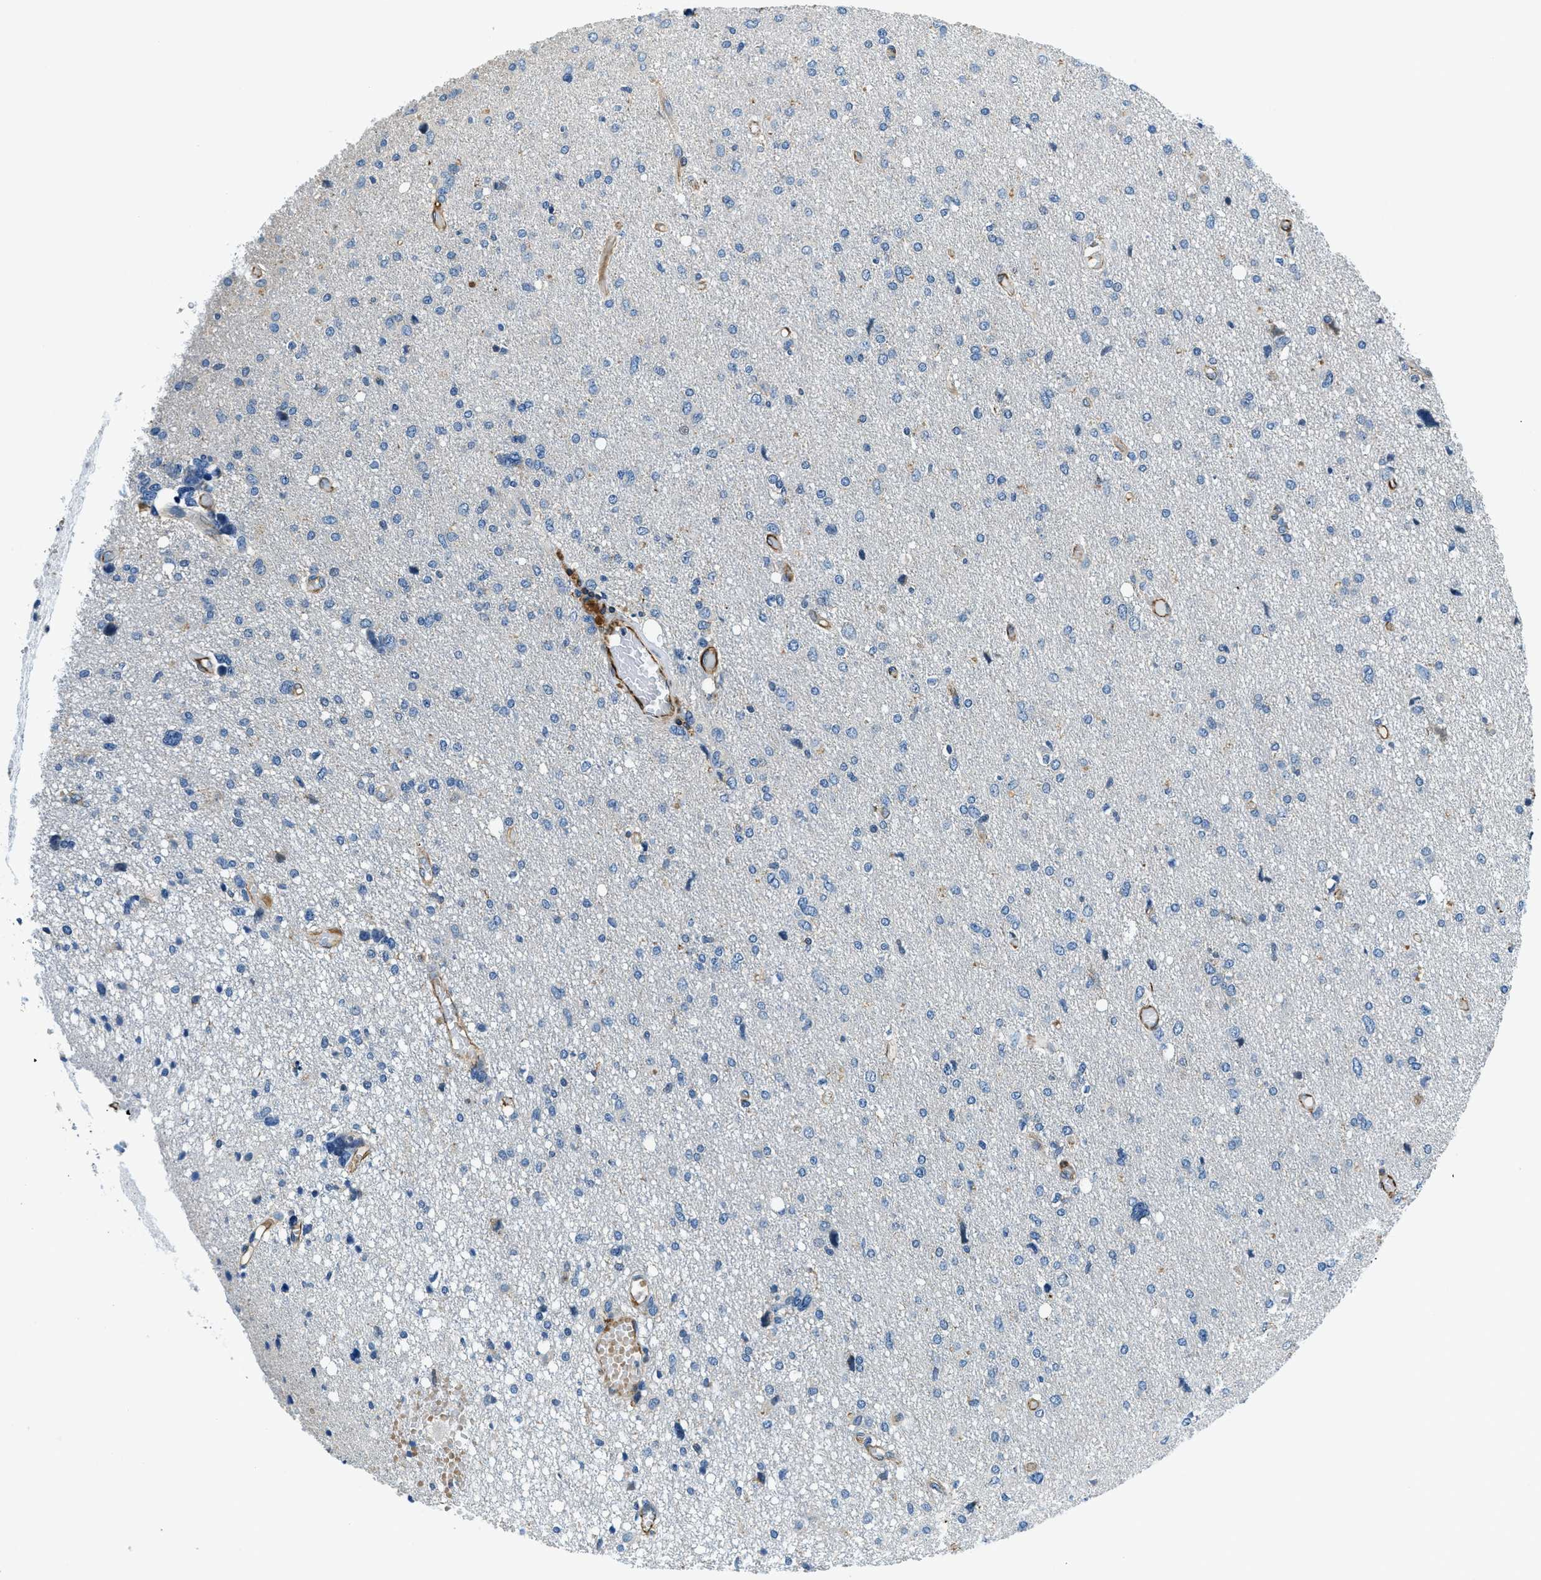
{"staining": {"intensity": "weak", "quantity": "<25%", "location": "cytoplasmic/membranous"}, "tissue": "glioma", "cell_type": "Tumor cells", "image_type": "cancer", "snomed": [{"axis": "morphology", "description": "Glioma, malignant, High grade"}, {"axis": "topography", "description": "Brain"}], "caption": "This is an immunohistochemistry histopathology image of malignant glioma (high-grade). There is no staining in tumor cells.", "gene": "GNS", "patient": {"sex": "female", "age": 59}}